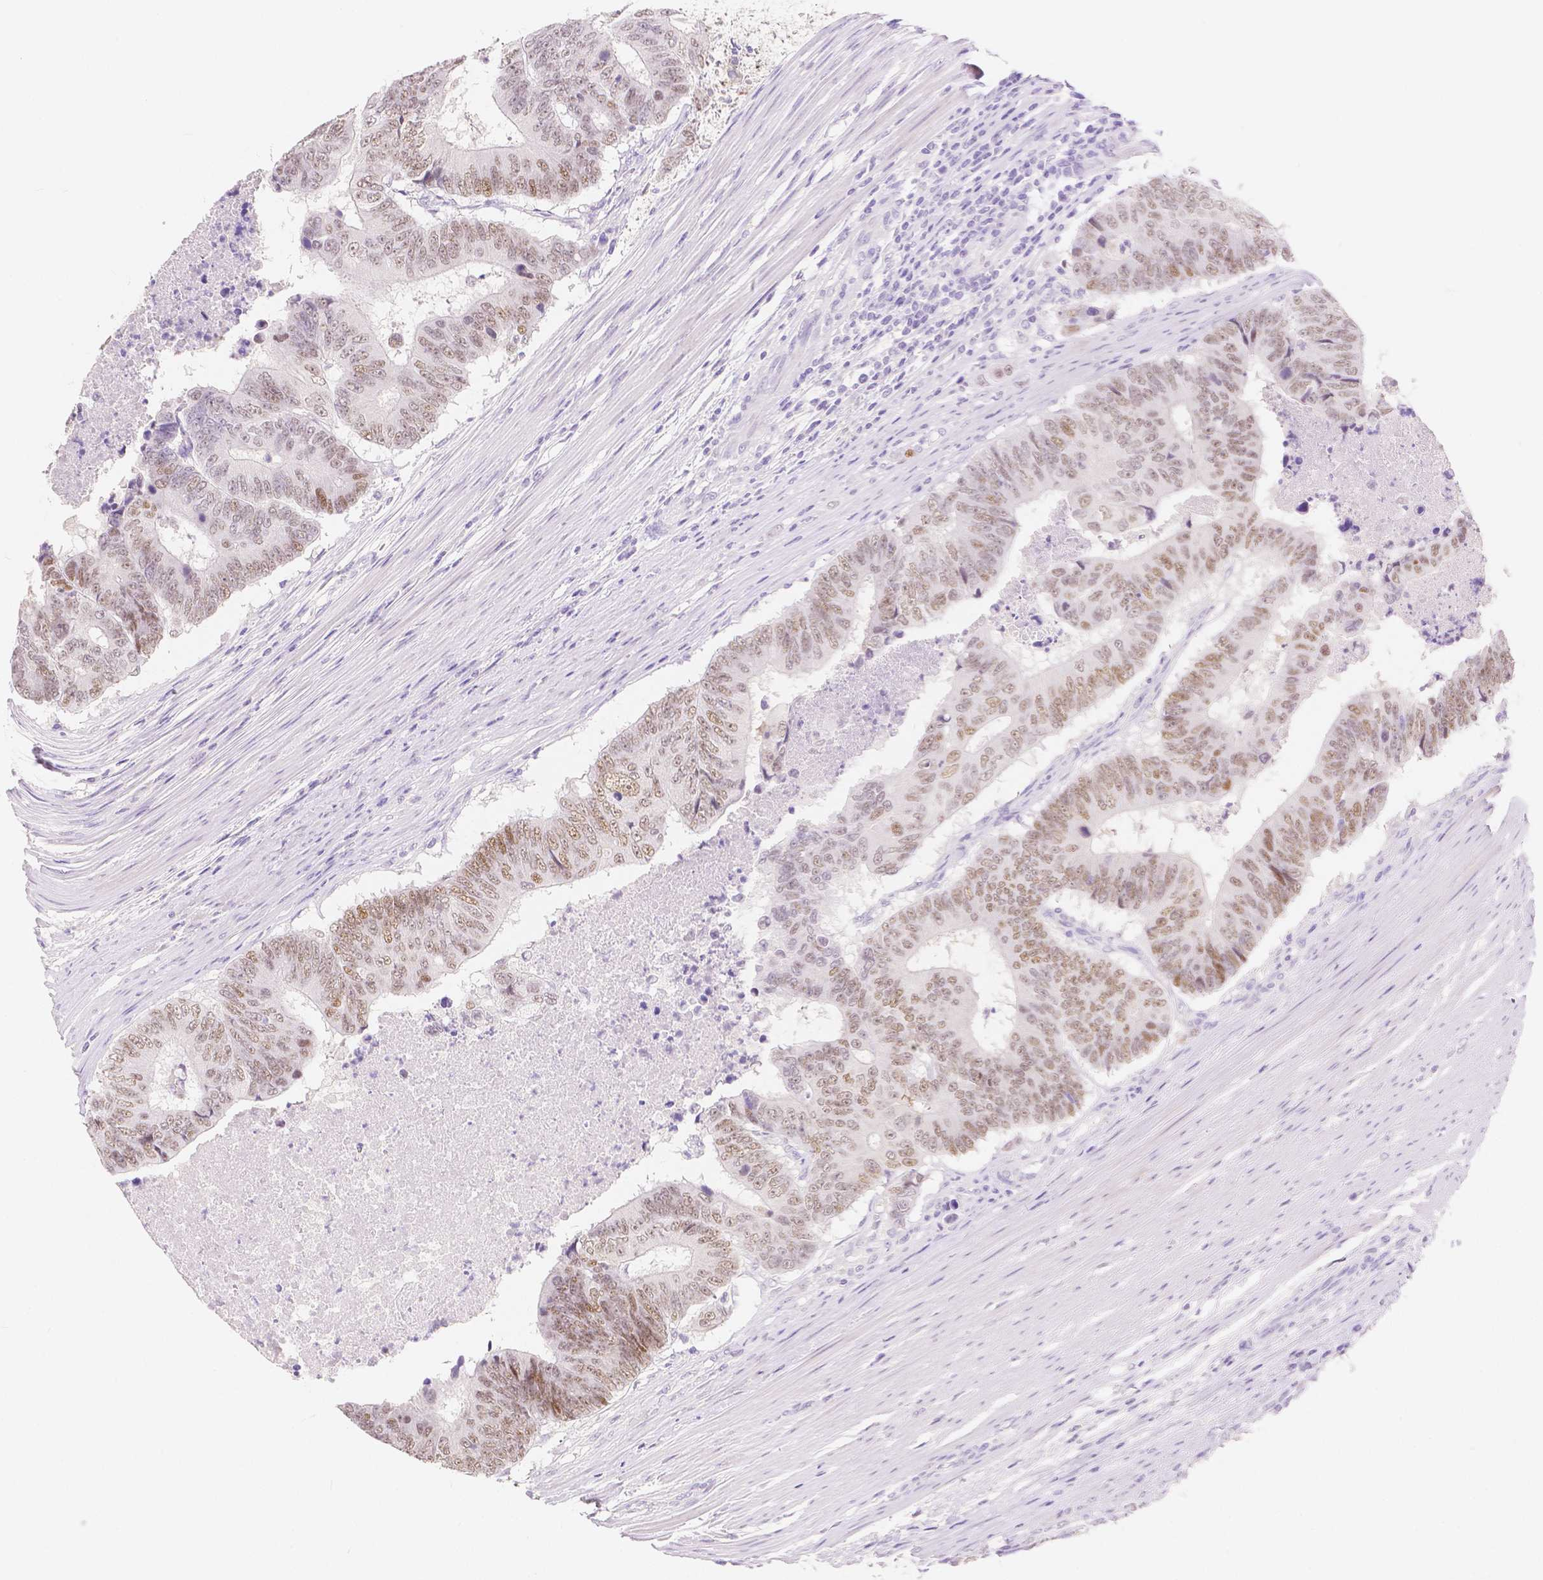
{"staining": {"intensity": "strong", "quantity": "25%-75%", "location": "nuclear"}, "tissue": "colorectal cancer", "cell_type": "Tumor cells", "image_type": "cancer", "snomed": [{"axis": "morphology", "description": "Adenocarcinoma, NOS"}, {"axis": "topography", "description": "Colon"}], "caption": "Tumor cells reveal strong nuclear staining in approximately 25%-75% of cells in colorectal cancer.", "gene": "HNF1B", "patient": {"sex": "female", "age": 48}}